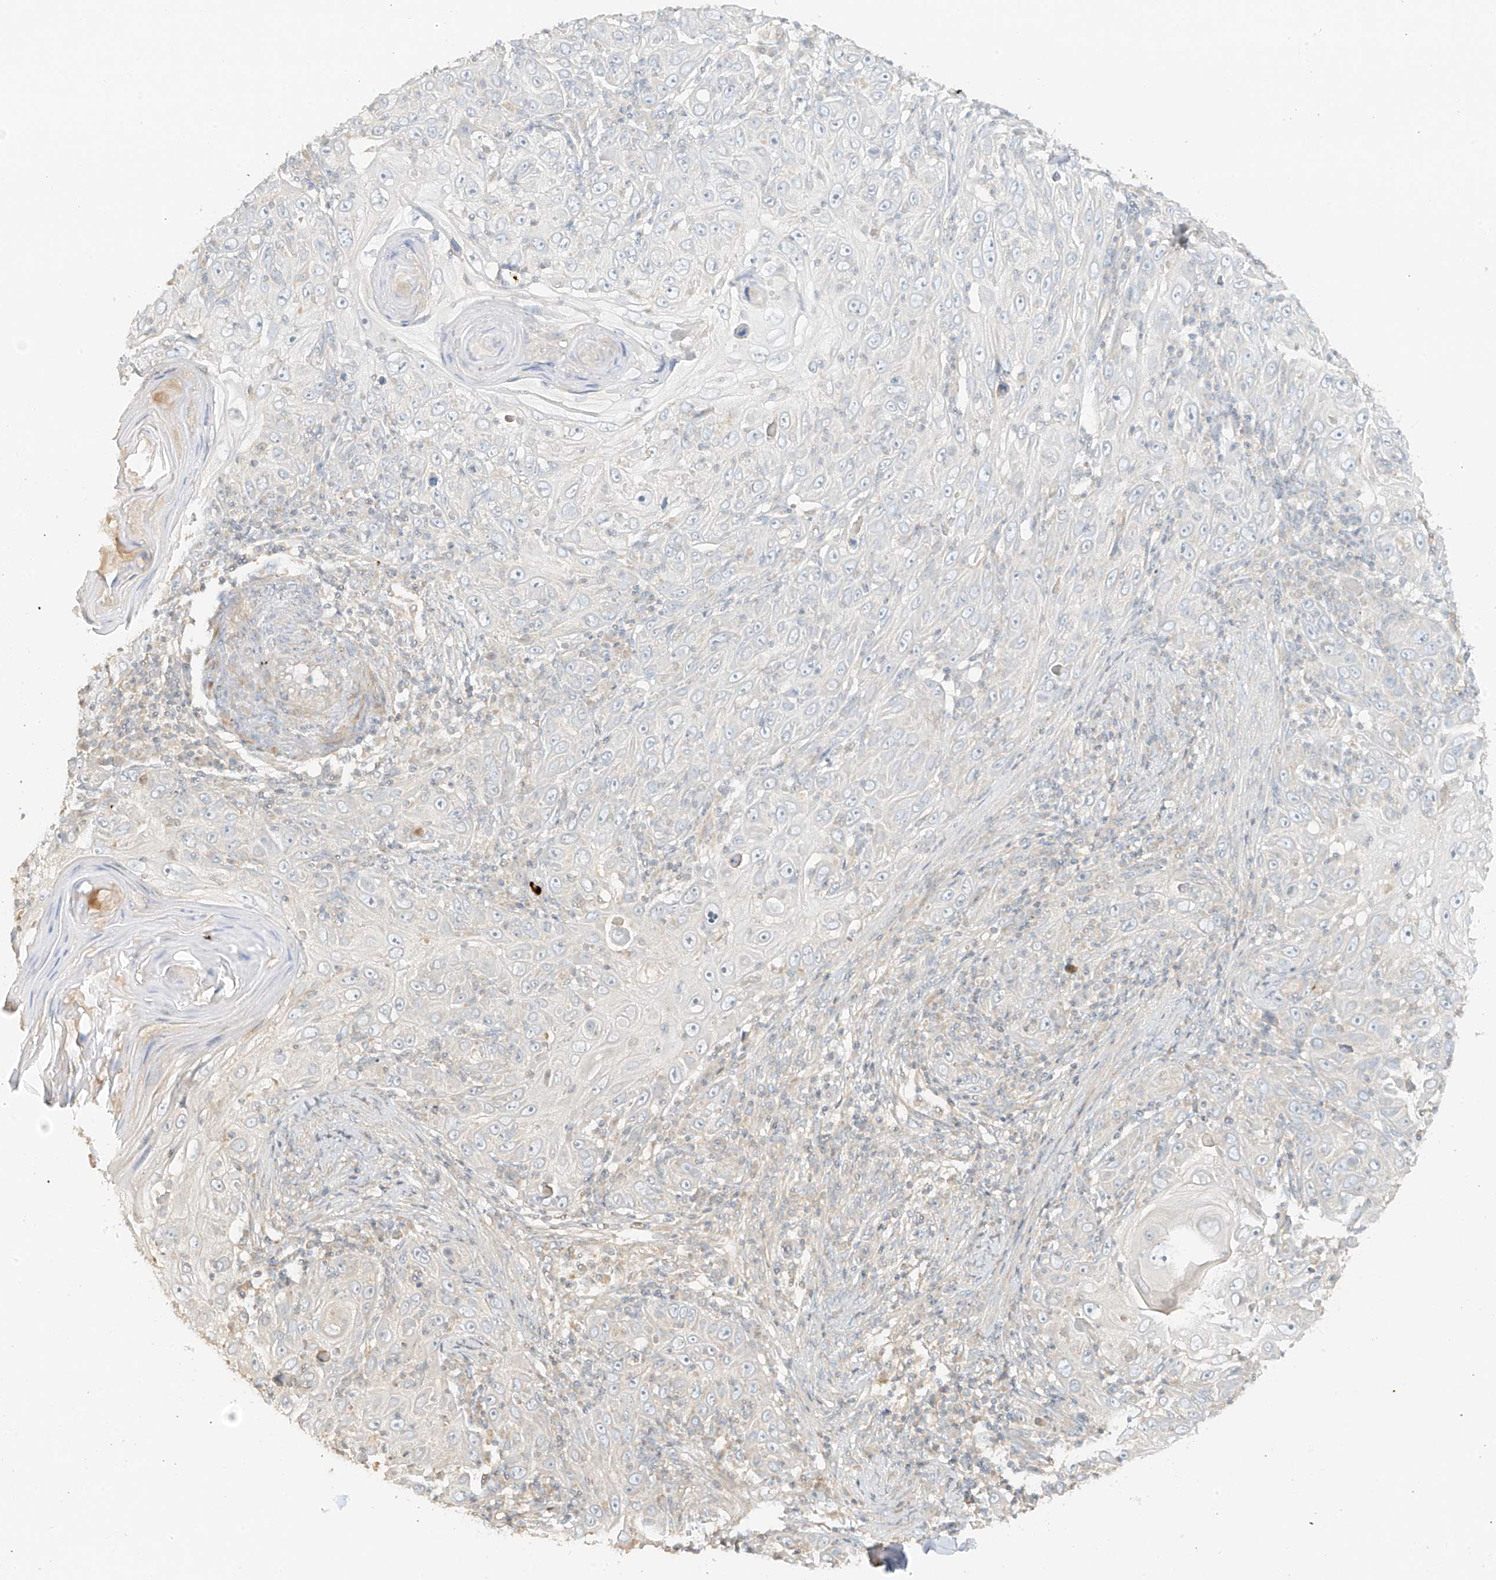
{"staining": {"intensity": "negative", "quantity": "none", "location": "none"}, "tissue": "skin cancer", "cell_type": "Tumor cells", "image_type": "cancer", "snomed": [{"axis": "morphology", "description": "Squamous cell carcinoma, NOS"}, {"axis": "topography", "description": "Skin"}], "caption": "Image shows no protein positivity in tumor cells of skin cancer tissue. (DAB (3,3'-diaminobenzidine) immunohistochemistry, high magnification).", "gene": "ANKZF1", "patient": {"sex": "female", "age": 88}}